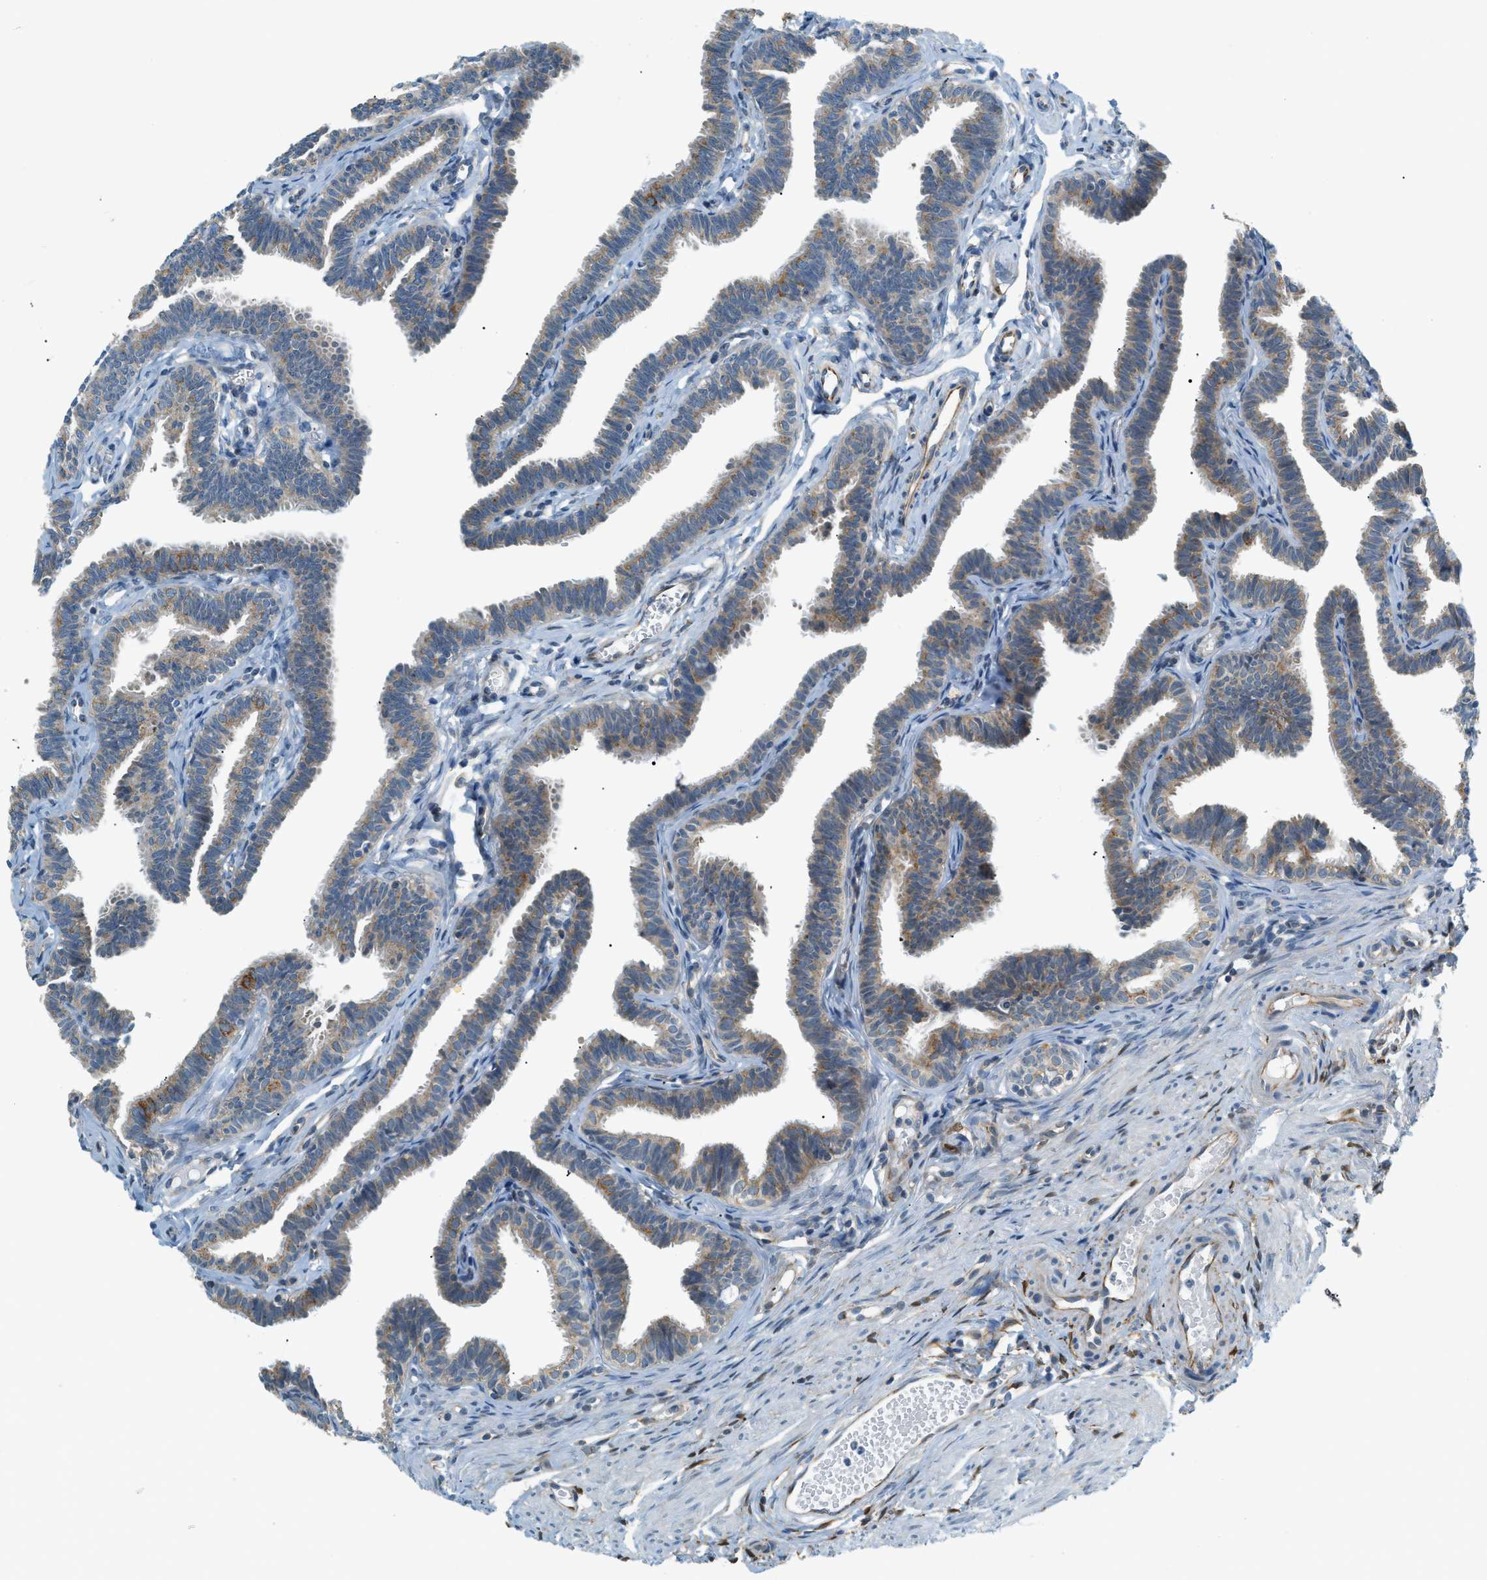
{"staining": {"intensity": "moderate", "quantity": "<25%", "location": "cytoplasmic/membranous"}, "tissue": "fallopian tube", "cell_type": "Glandular cells", "image_type": "normal", "snomed": [{"axis": "morphology", "description": "Normal tissue, NOS"}, {"axis": "topography", "description": "Fallopian tube"}, {"axis": "topography", "description": "Ovary"}], "caption": "Human fallopian tube stained for a protein (brown) demonstrates moderate cytoplasmic/membranous positive positivity in about <25% of glandular cells.", "gene": "PIGG", "patient": {"sex": "female", "age": 23}}